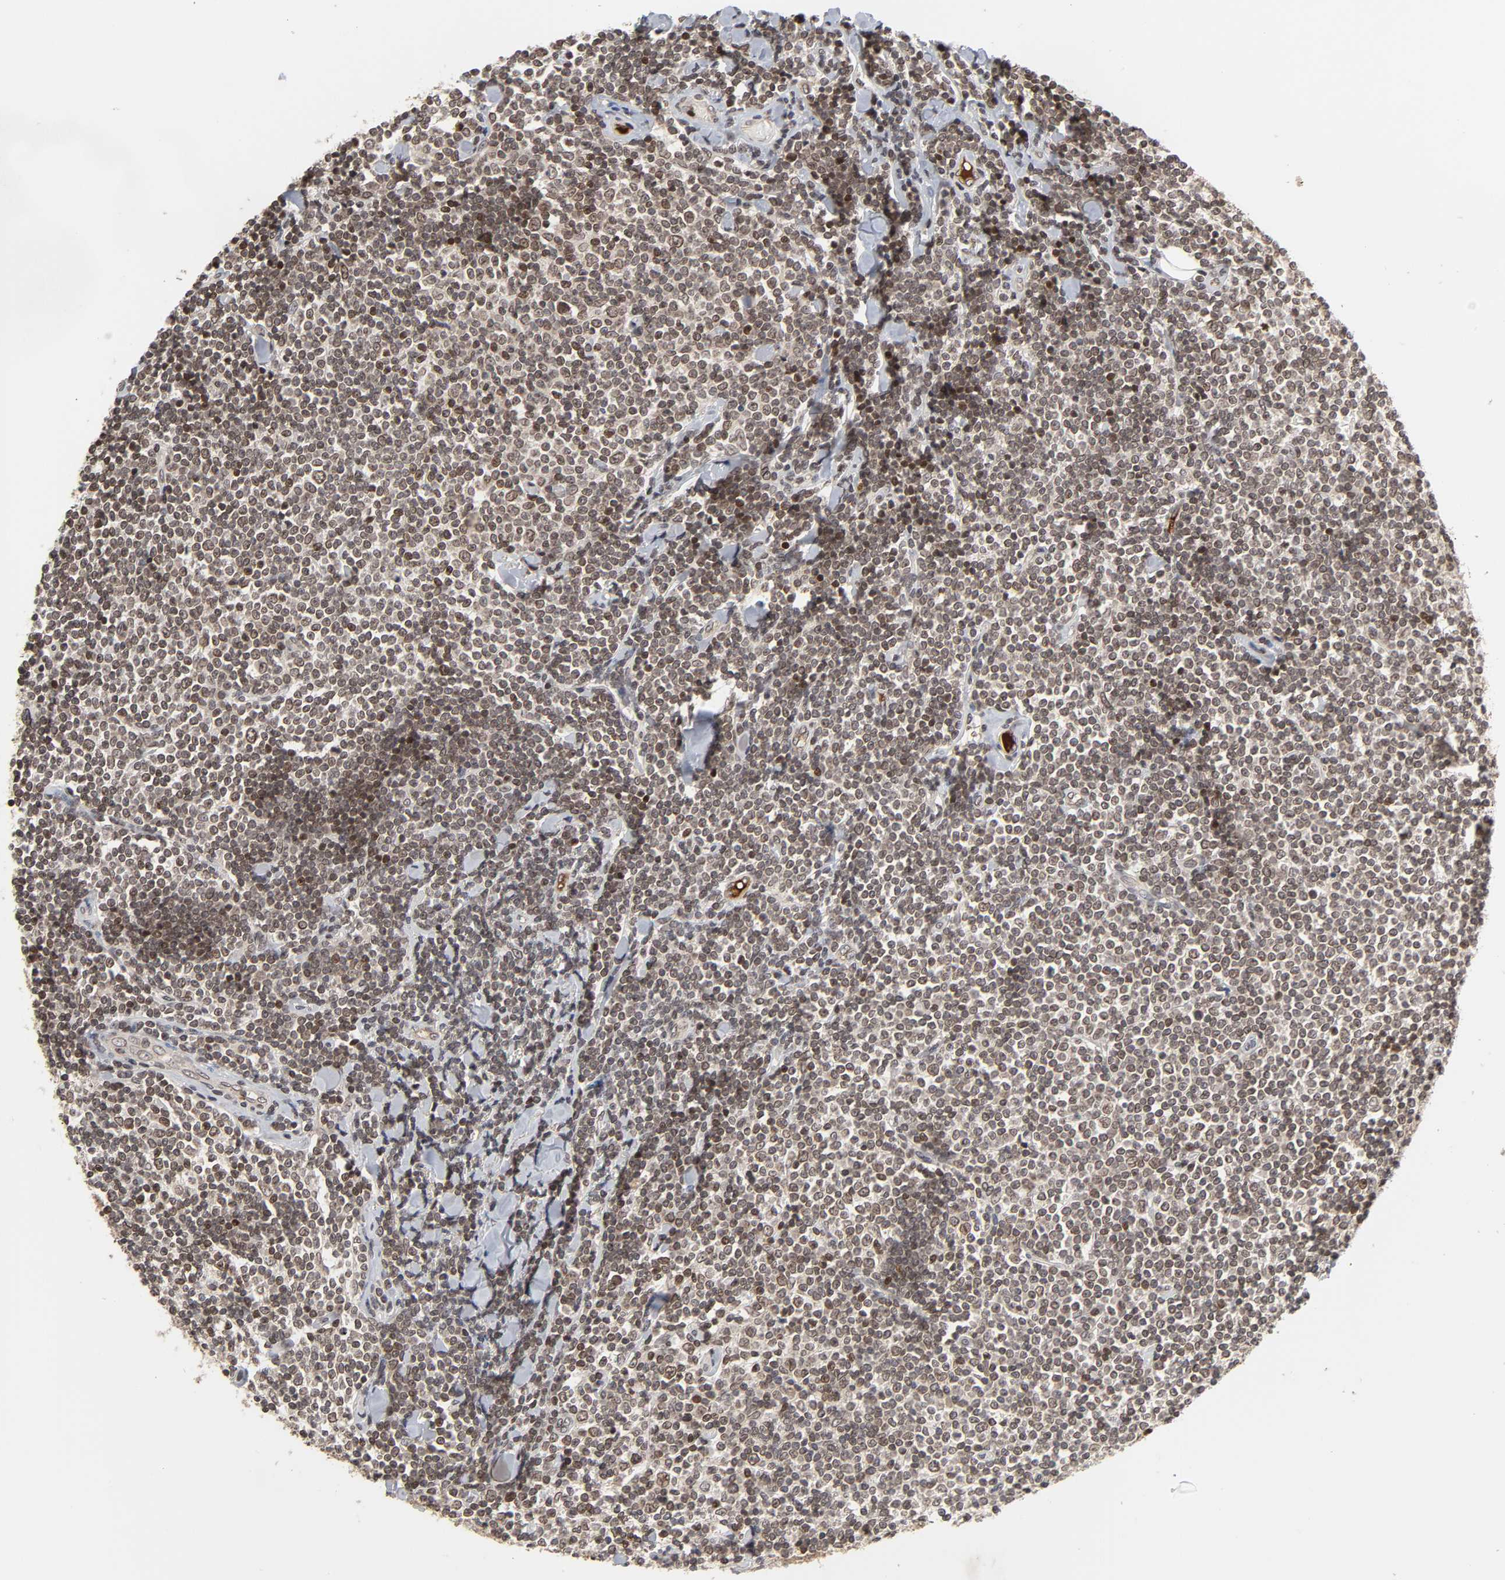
{"staining": {"intensity": "moderate", "quantity": ">75%", "location": "nuclear"}, "tissue": "lymphoma", "cell_type": "Tumor cells", "image_type": "cancer", "snomed": [{"axis": "morphology", "description": "Malignant lymphoma, non-Hodgkin's type, Low grade"}, {"axis": "topography", "description": "Soft tissue"}], "caption": "A medium amount of moderate nuclear positivity is seen in about >75% of tumor cells in lymphoma tissue.", "gene": "CPN2", "patient": {"sex": "male", "age": 92}}